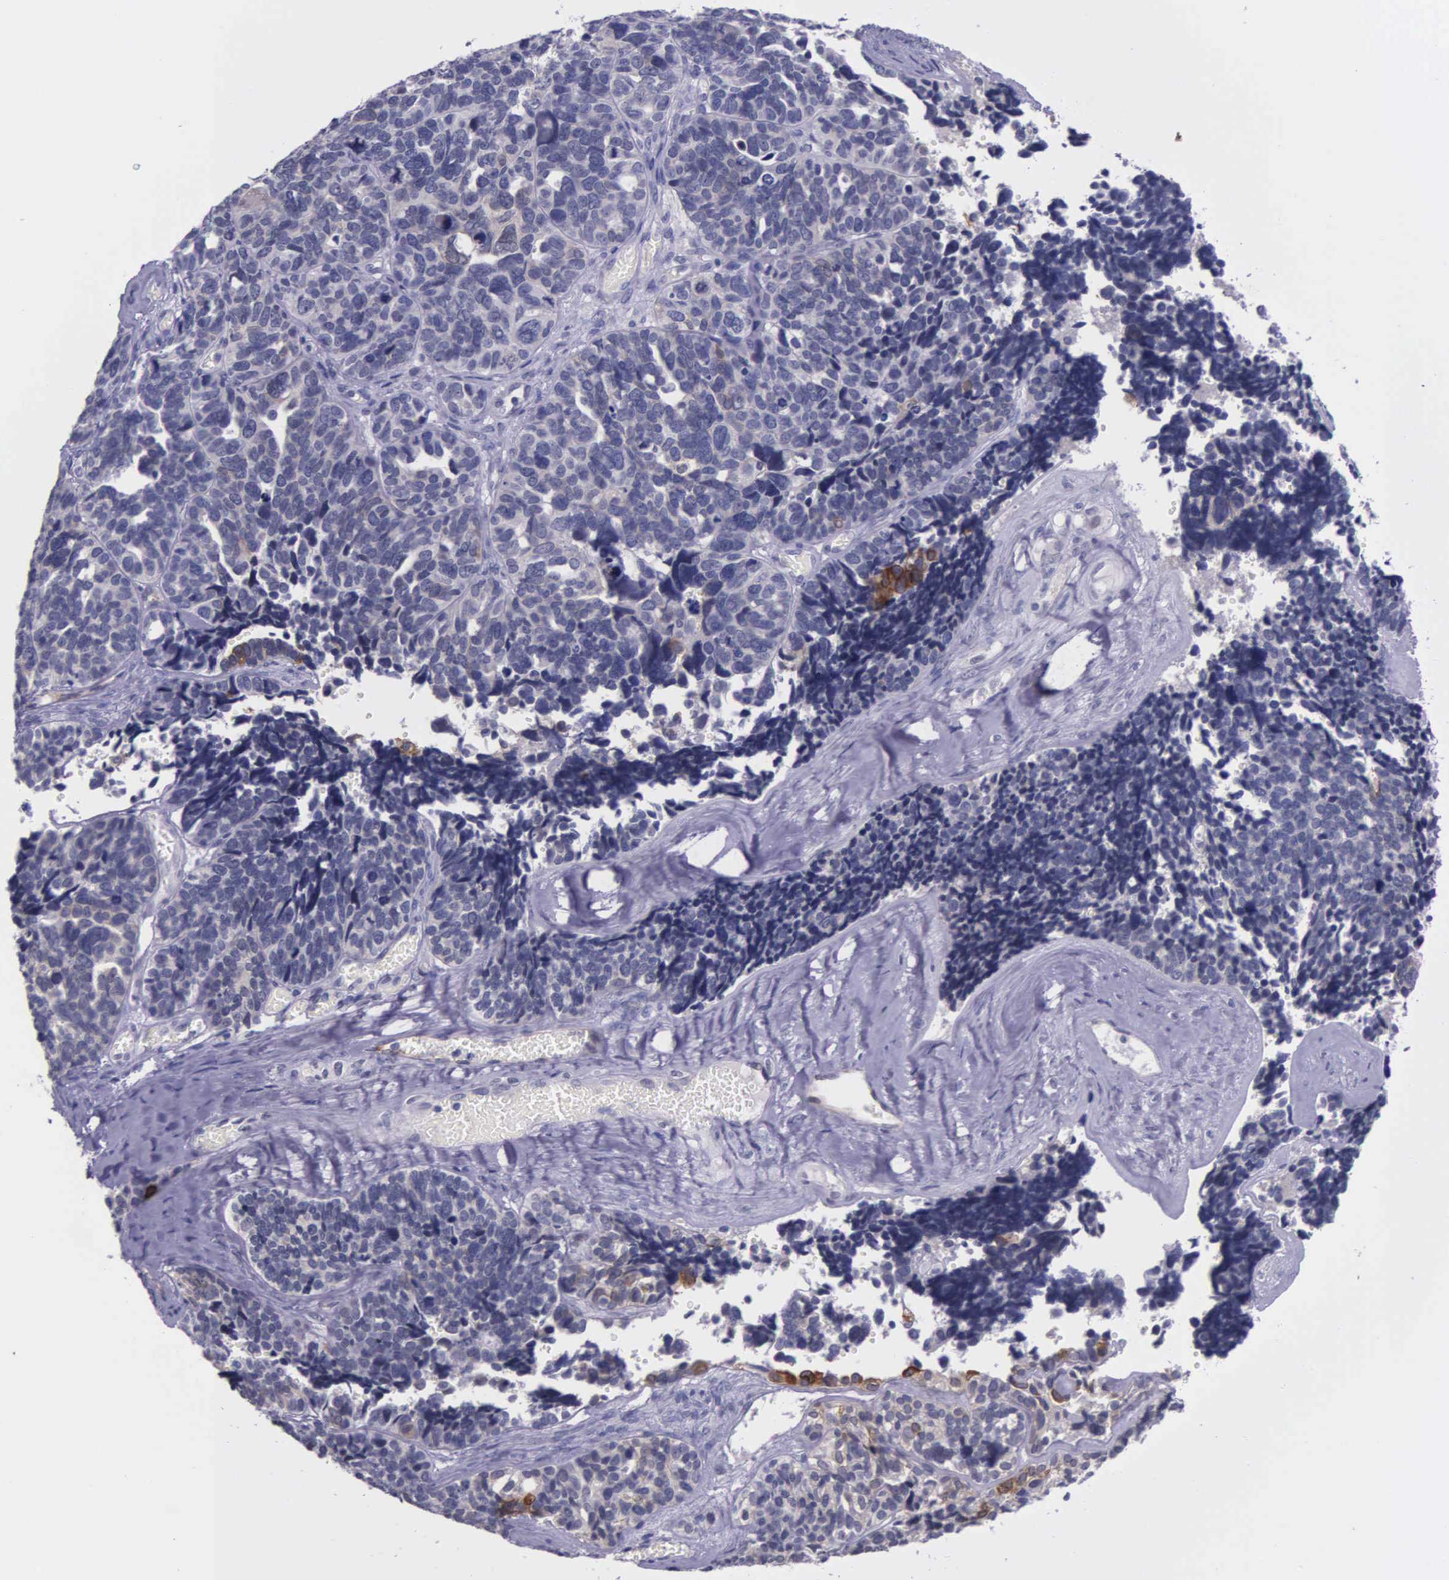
{"staining": {"intensity": "weak", "quantity": "<25%", "location": "cytoplasmic/membranous"}, "tissue": "ovarian cancer", "cell_type": "Tumor cells", "image_type": "cancer", "snomed": [{"axis": "morphology", "description": "Cystadenocarcinoma, serous, NOS"}, {"axis": "topography", "description": "Ovary"}], "caption": "This is an immunohistochemistry (IHC) histopathology image of human ovarian cancer. There is no expression in tumor cells.", "gene": "AHNAK2", "patient": {"sex": "female", "age": 77}}